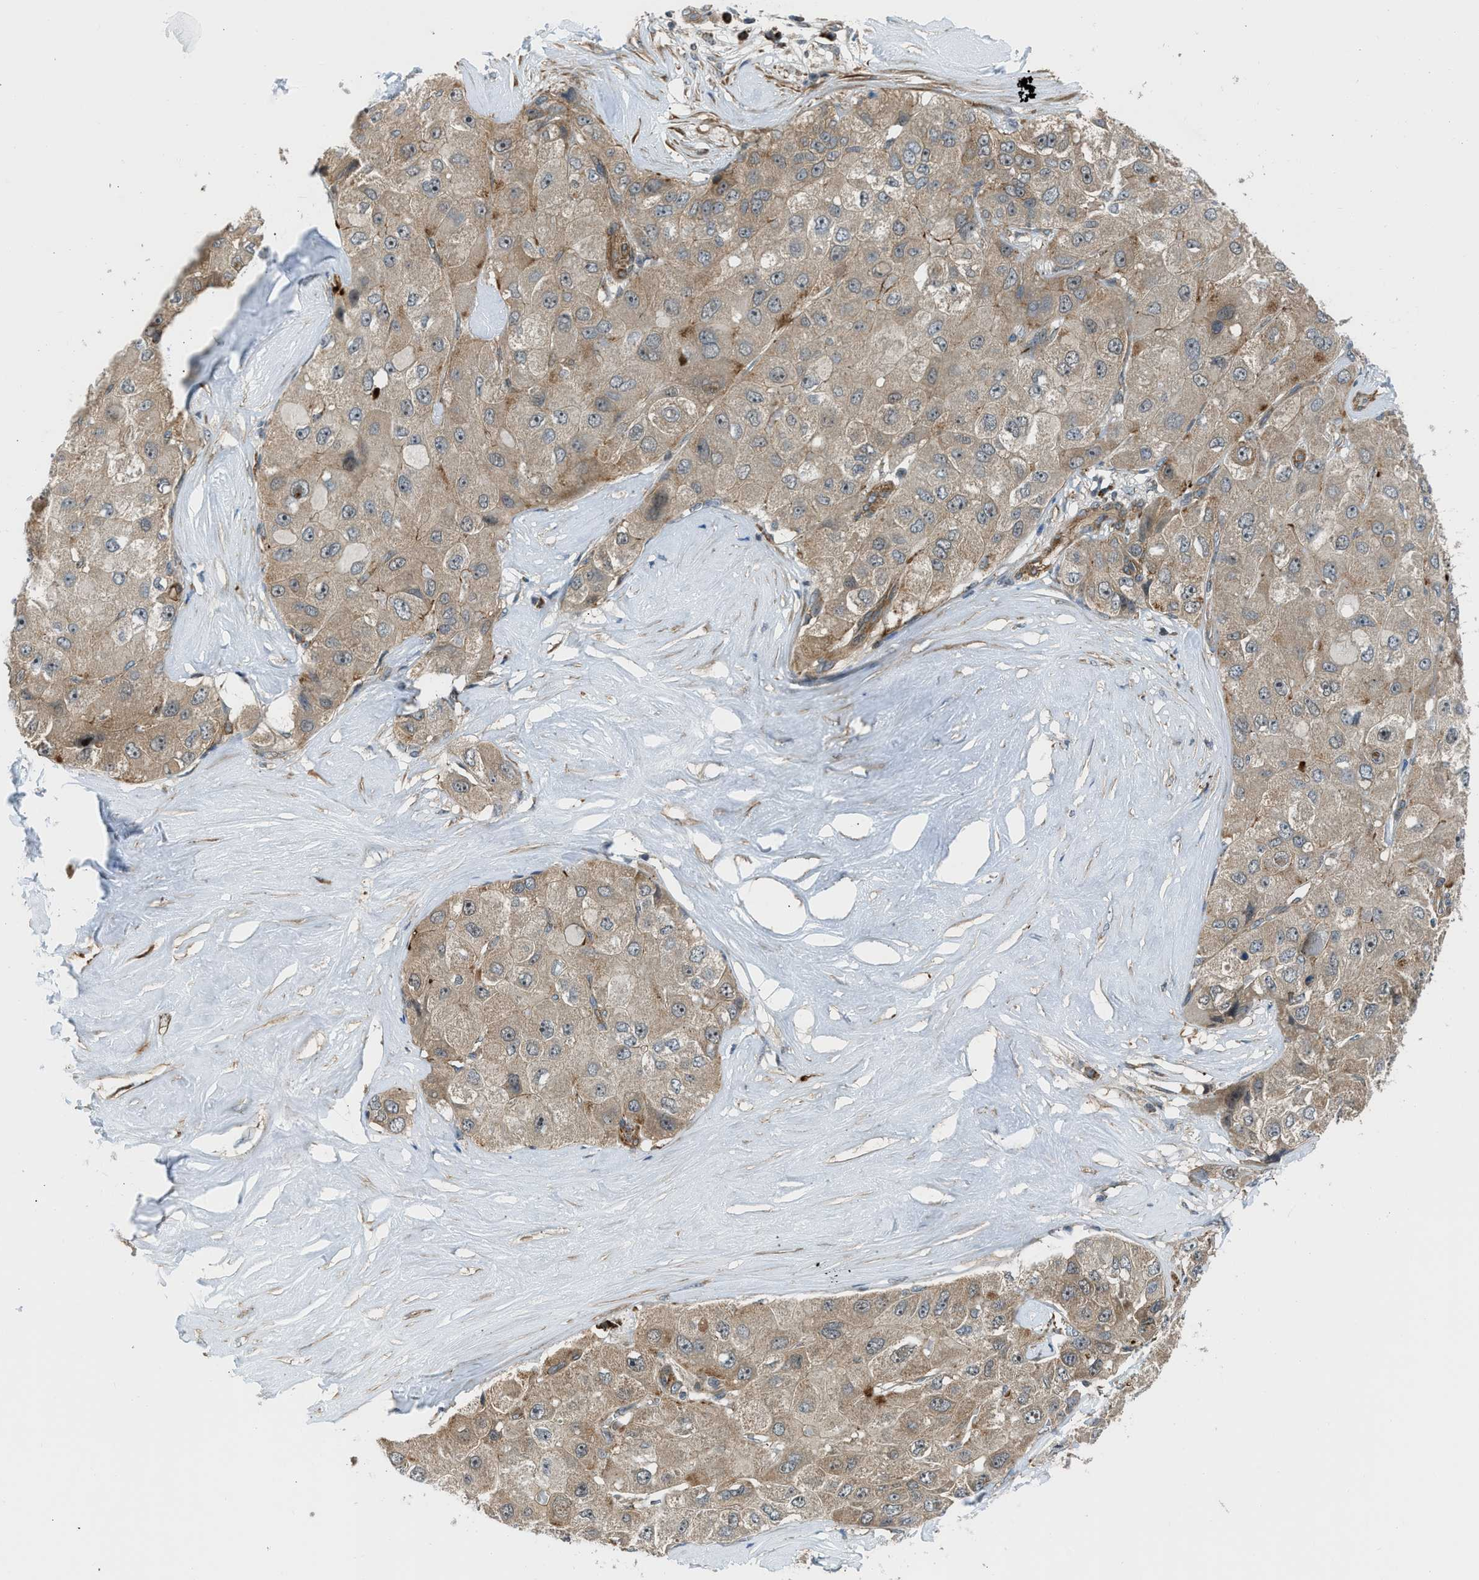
{"staining": {"intensity": "moderate", "quantity": ">75%", "location": "cytoplasmic/membranous"}, "tissue": "liver cancer", "cell_type": "Tumor cells", "image_type": "cancer", "snomed": [{"axis": "morphology", "description": "Carcinoma, Hepatocellular, NOS"}, {"axis": "topography", "description": "Liver"}], "caption": "DAB (3,3'-diaminobenzidine) immunohistochemical staining of liver cancer displays moderate cytoplasmic/membranous protein positivity in approximately >75% of tumor cells.", "gene": "SESN2", "patient": {"sex": "male", "age": 80}}